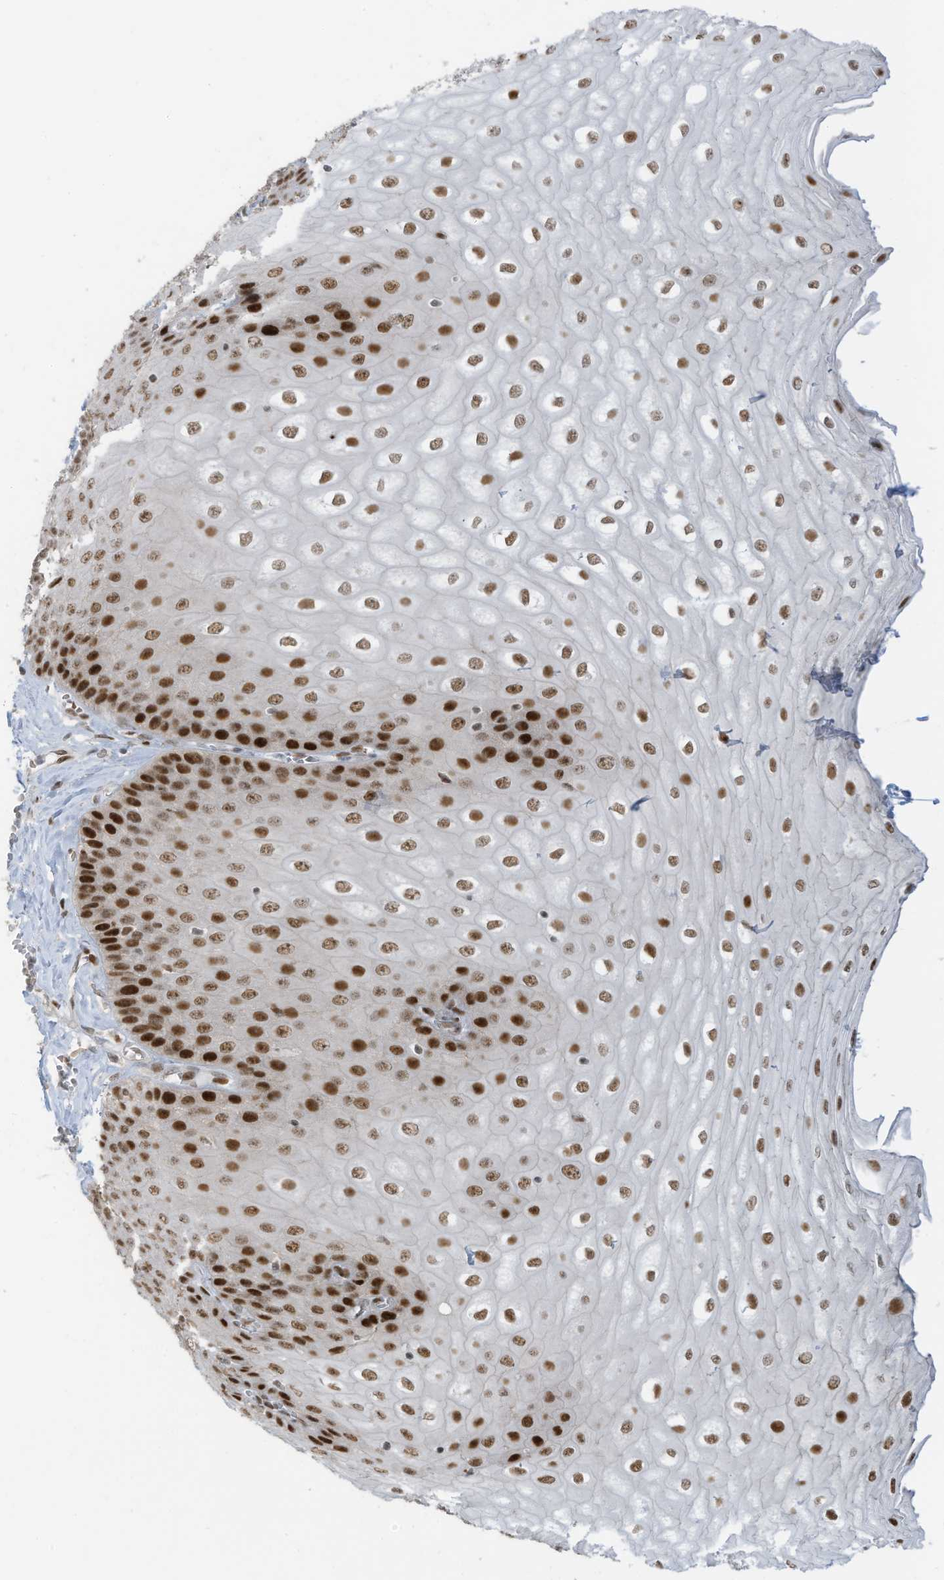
{"staining": {"intensity": "strong", "quantity": "25%-75%", "location": "nuclear"}, "tissue": "esophagus", "cell_type": "Squamous epithelial cells", "image_type": "normal", "snomed": [{"axis": "morphology", "description": "Normal tissue, NOS"}, {"axis": "topography", "description": "Esophagus"}], "caption": "Protein analysis of normal esophagus exhibits strong nuclear positivity in about 25%-75% of squamous epithelial cells. The protein is stained brown, and the nuclei are stained in blue (DAB IHC with brightfield microscopy, high magnification).", "gene": "ZCWPW2", "patient": {"sex": "male", "age": 60}}